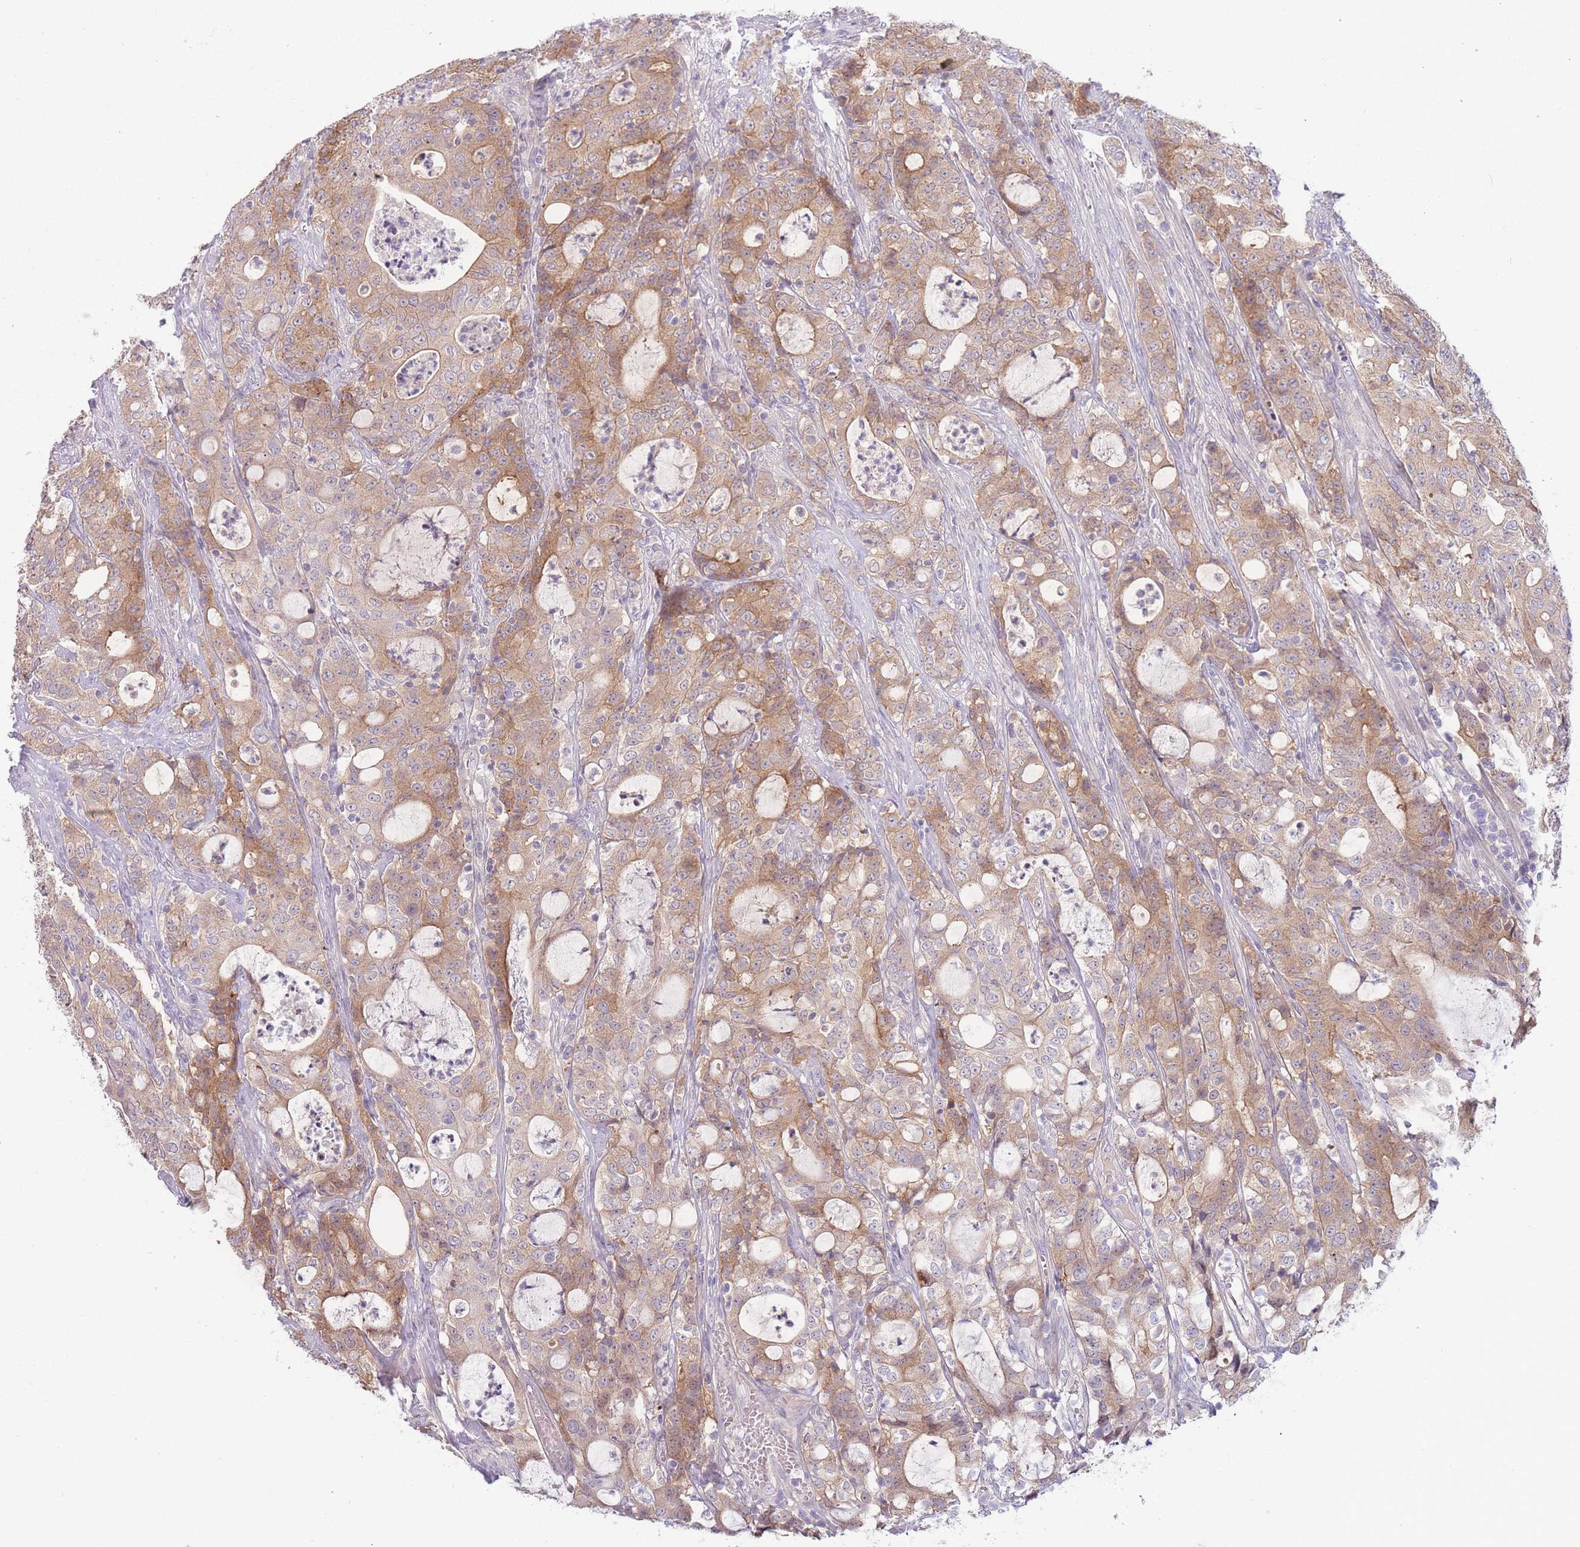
{"staining": {"intensity": "moderate", "quantity": ">75%", "location": "cytoplasmic/membranous"}, "tissue": "colorectal cancer", "cell_type": "Tumor cells", "image_type": "cancer", "snomed": [{"axis": "morphology", "description": "Adenocarcinoma, NOS"}, {"axis": "topography", "description": "Colon"}], "caption": "This photomicrograph shows immunohistochemistry staining of human adenocarcinoma (colorectal), with medium moderate cytoplasmic/membranous positivity in approximately >75% of tumor cells.", "gene": "SPHKAP", "patient": {"sex": "male", "age": 83}}